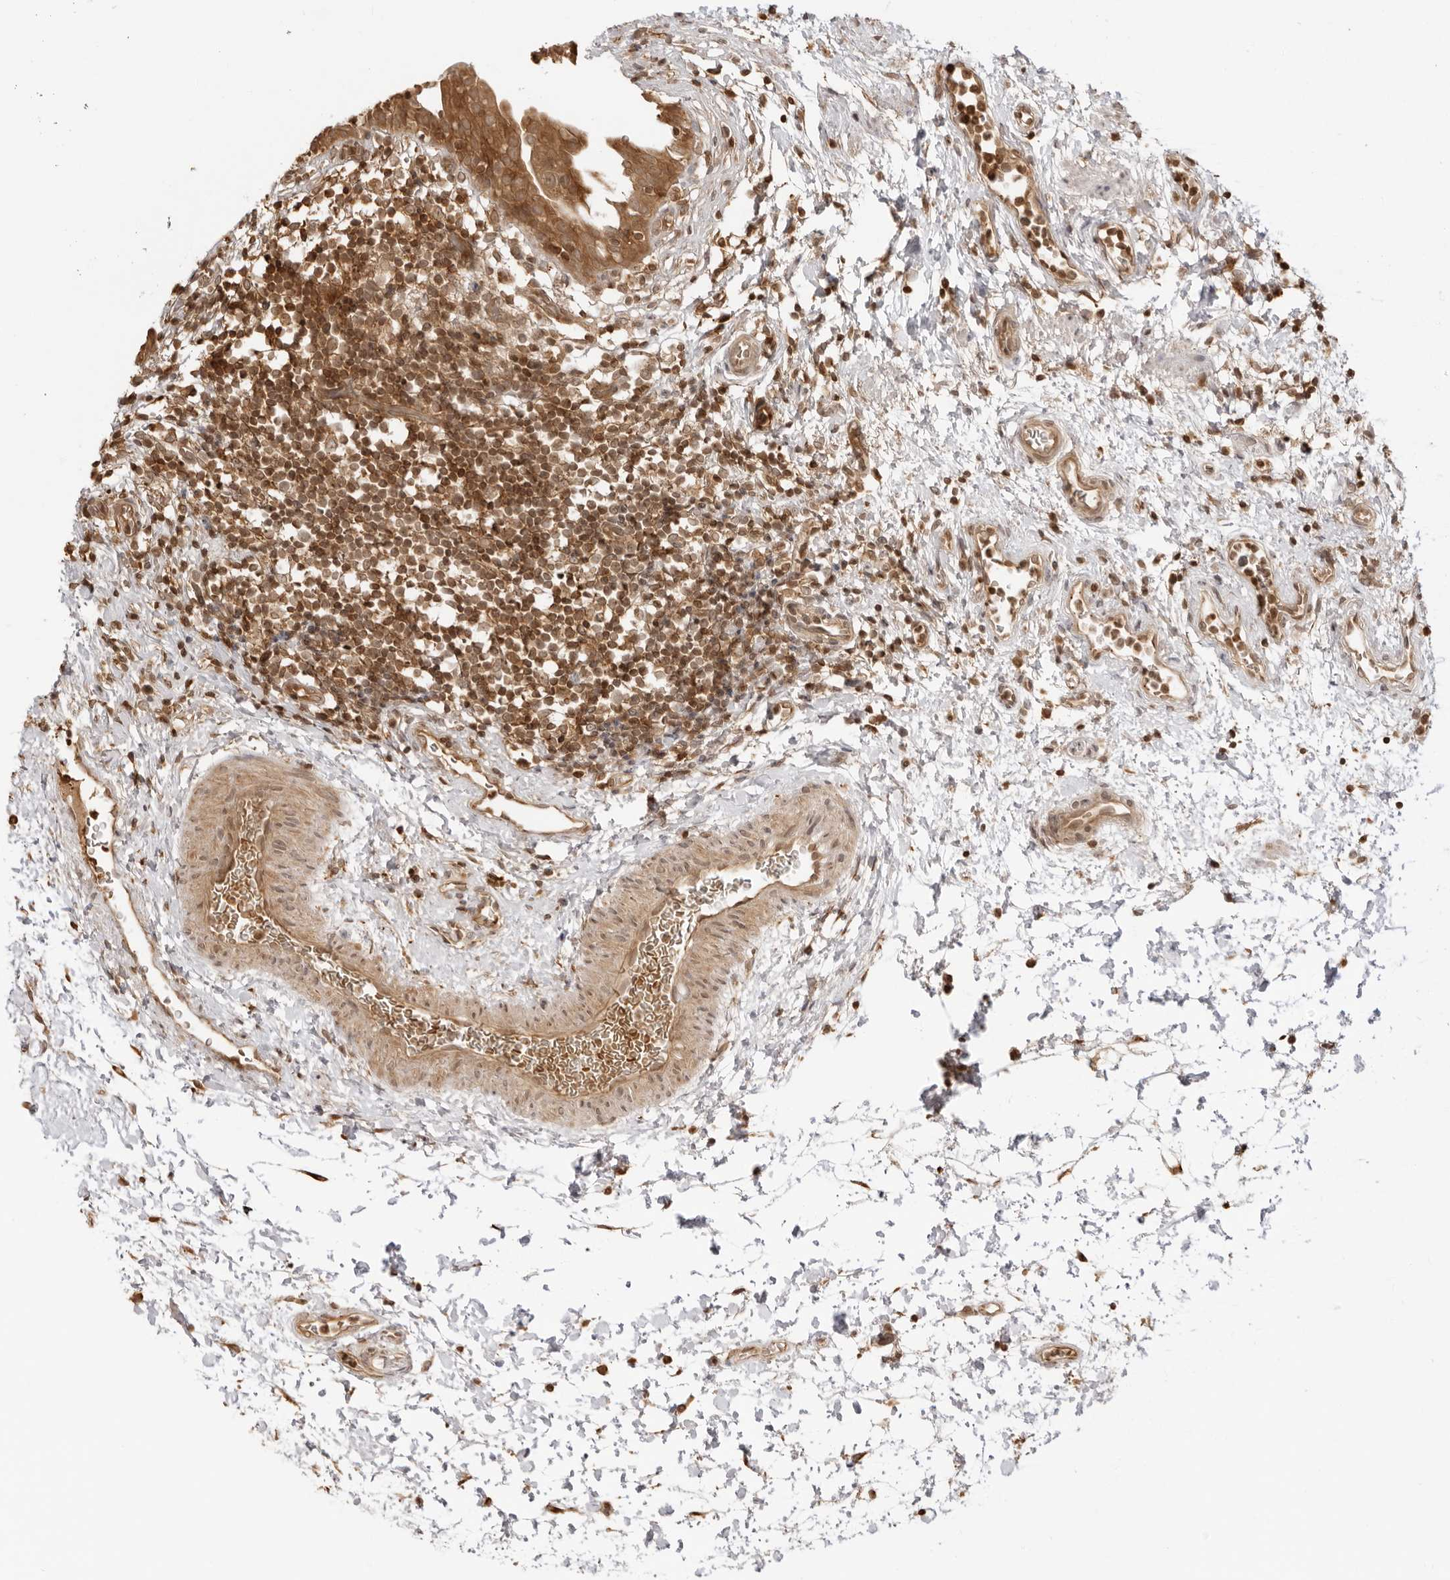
{"staining": {"intensity": "moderate", "quantity": ">75%", "location": "cytoplasmic/membranous"}, "tissue": "urinary bladder", "cell_type": "Urothelial cells", "image_type": "normal", "snomed": [{"axis": "morphology", "description": "Normal tissue, NOS"}, {"axis": "topography", "description": "Urinary bladder"}], "caption": "Urinary bladder stained with a brown dye displays moderate cytoplasmic/membranous positive staining in approximately >75% of urothelial cells.", "gene": "IKBKE", "patient": {"sex": "male", "age": 37}}